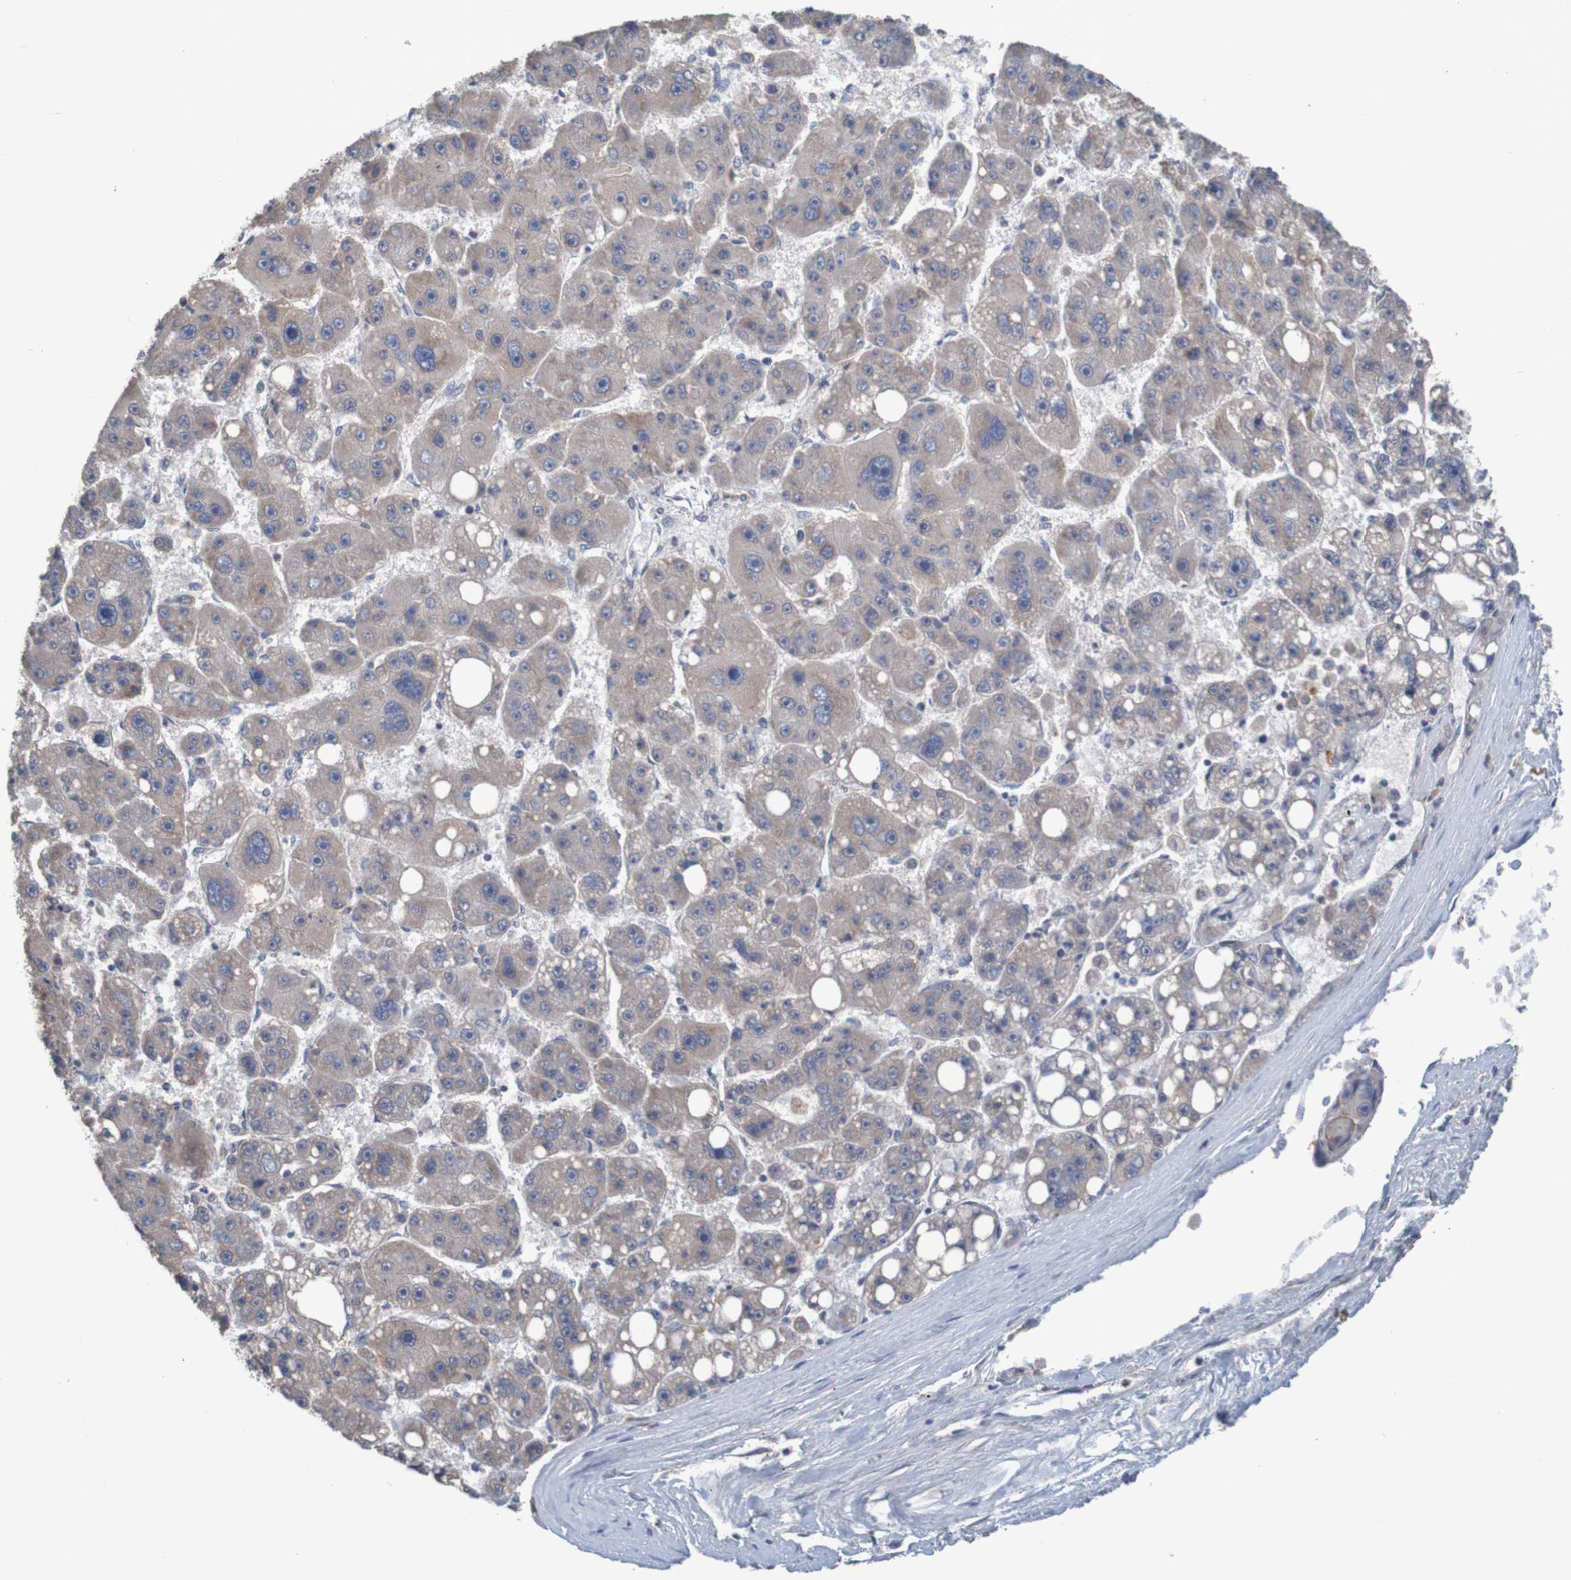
{"staining": {"intensity": "weak", "quantity": ">75%", "location": "cytoplasmic/membranous"}, "tissue": "liver cancer", "cell_type": "Tumor cells", "image_type": "cancer", "snomed": [{"axis": "morphology", "description": "Carcinoma, Hepatocellular, NOS"}, {"axis": "topography", "description": "Liver"}], "caption": "Hepatocellular carcinoma (liver) tissue displays weak cytoplasmic/membranous expression in approximately >75% of tumor cells", "gene": "LTA", "patient": {"sex": "female", "age": 61}}